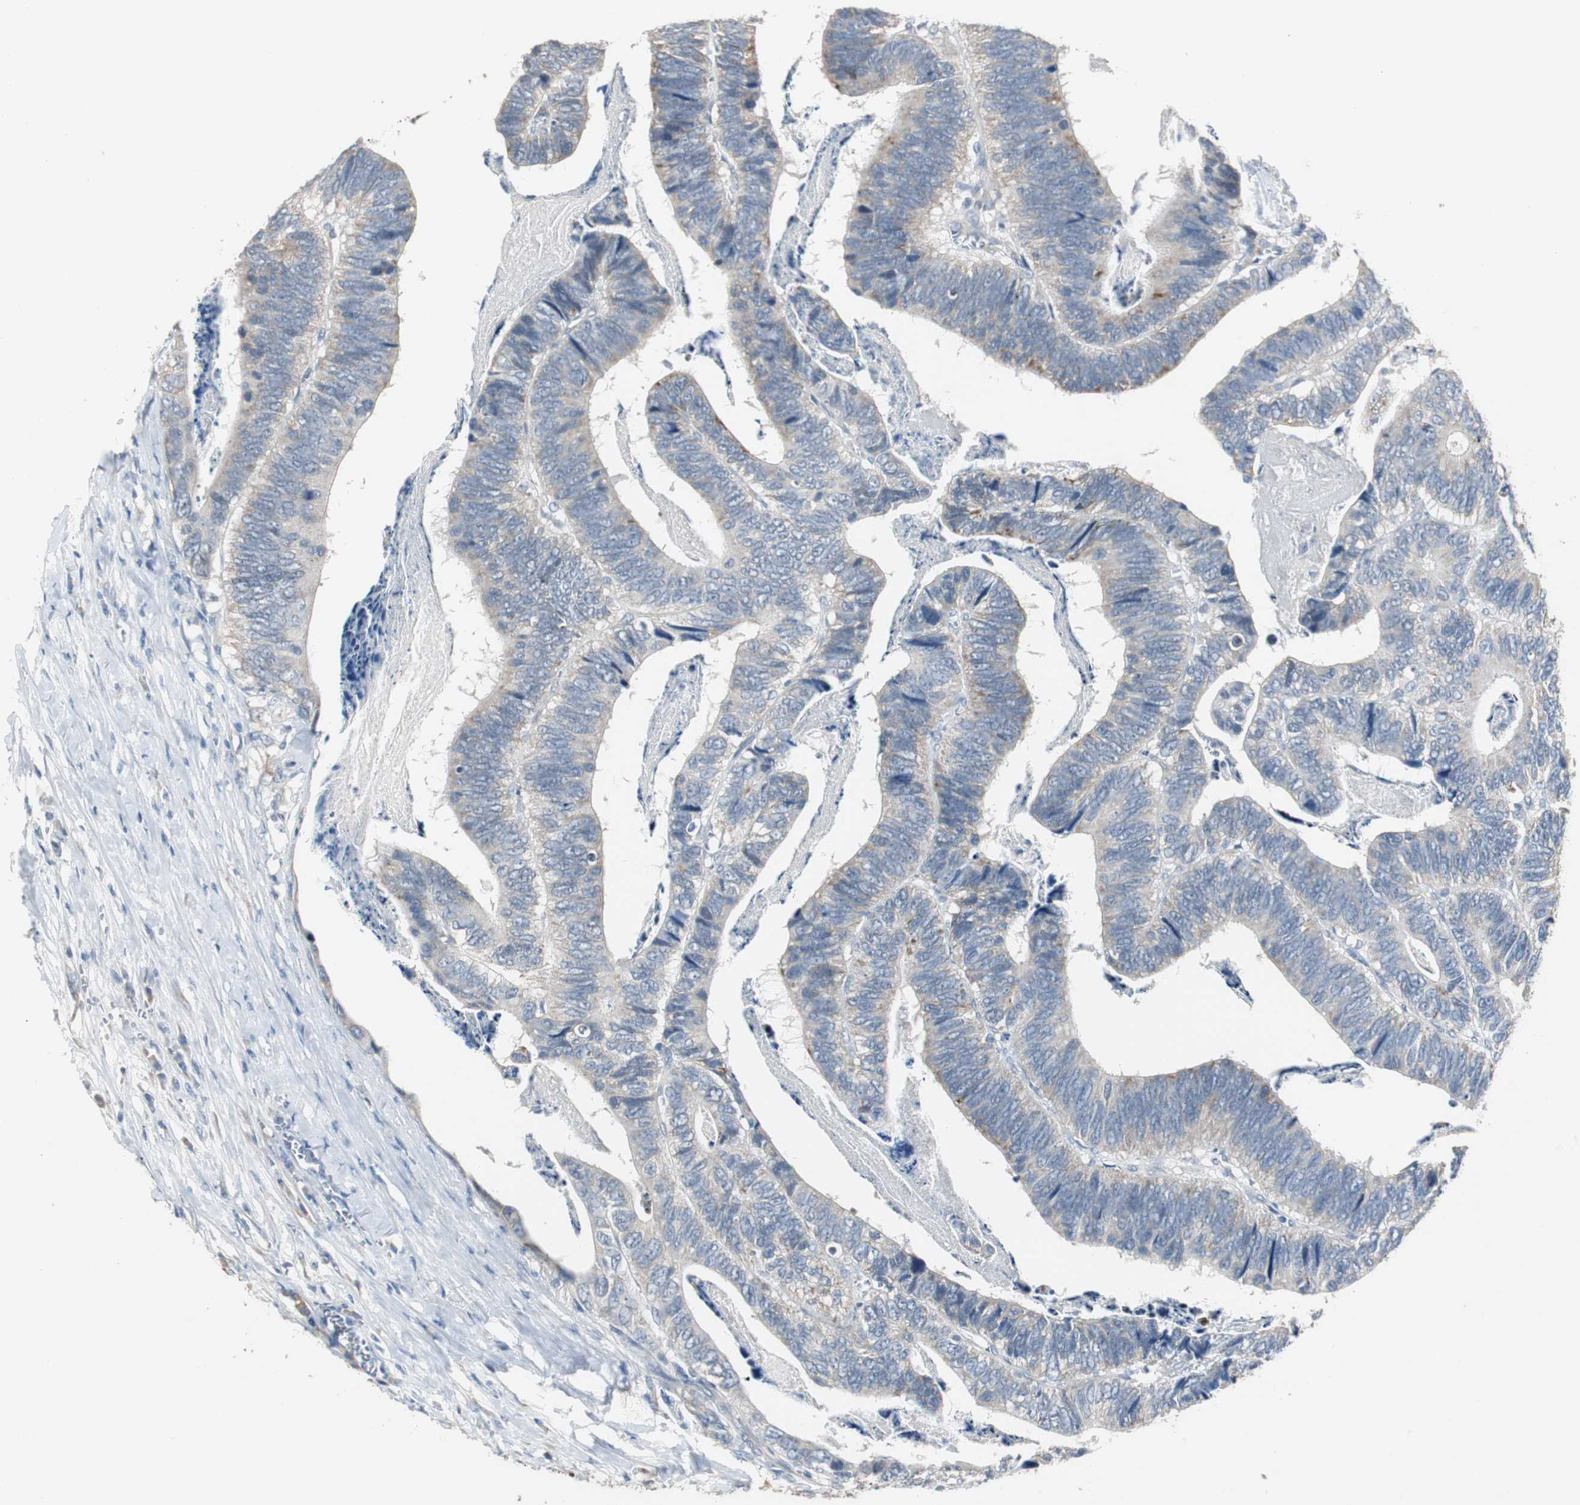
{"staining": {"intensity": "weak", "quantity": "<25%", "location": "cytoplasmic/membranous"}, "tissue": "colorectal cancer", "cell_type": "Tumor cells", "image_type": "cancer", "snomed": [{"axis": "morphology", "description": "Adenocarcinoma, NOS"}, {"axis": "topography", "description": "Colon"}], "caption": "A histopathology image of human colorectal adenocarcinoma is negative for staining in tumor cells.", "gene": "MYT1", "patient": {"sex": "male", "age": 72}}